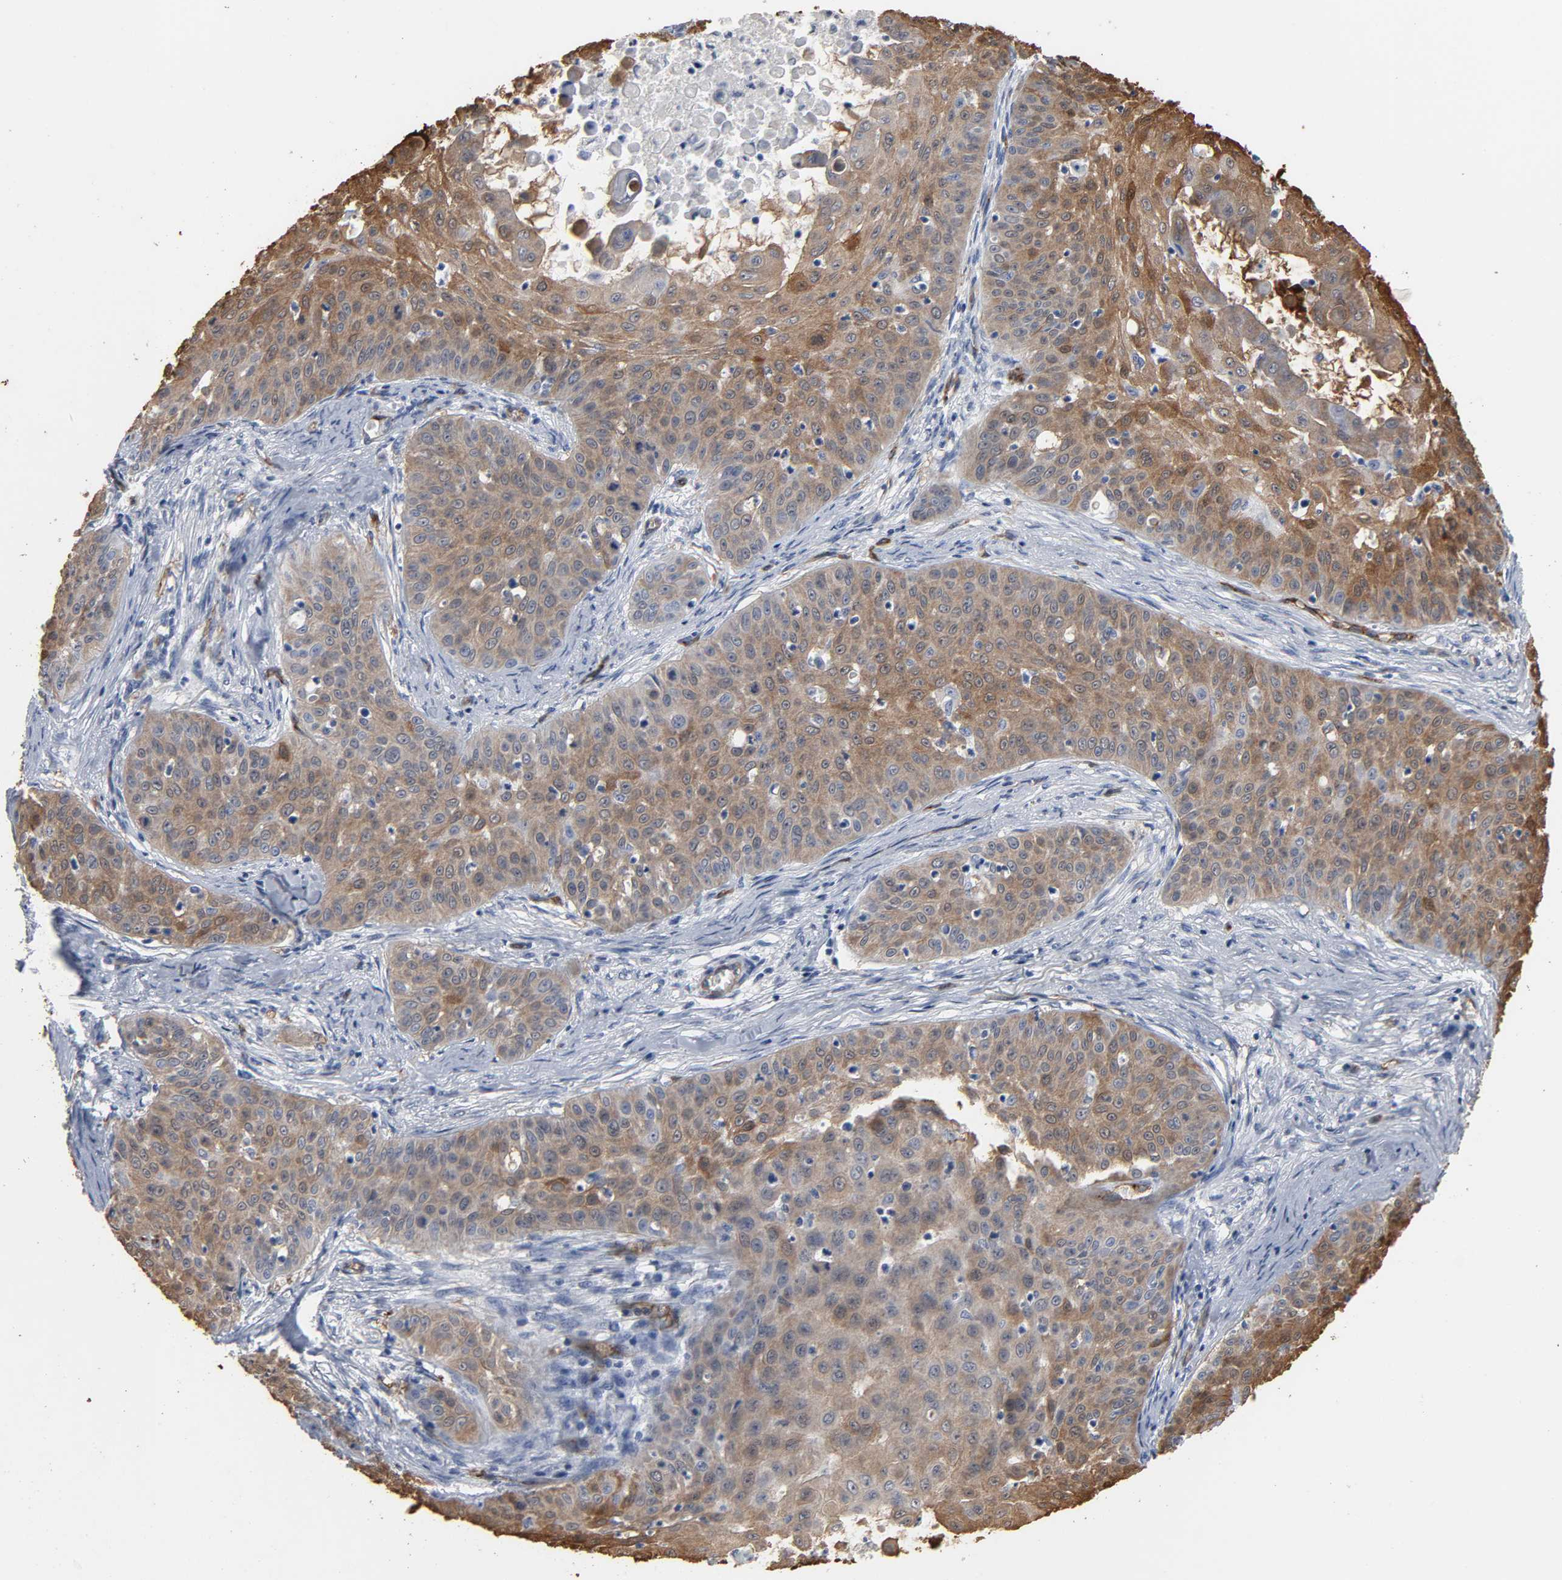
{"staining": {"intensity": "moderate", "quantity": ">75%", "location": "cytoplasmic/membranous"}, "tissue": "skin cancer", "cell_type": "Tumor cells", "image_type": "cancer", "snomed": [{"axis": "morphology", "description": "Squamous cell carcinoma, NOS"}, {"axis": "topography", "description": "Skin"}], "caption": "DAB immunohistochemical staining of skin cancer (squamous cell carcinoma) reveals moderate cytoplasmic/membranous protein expression in about >75% of tumor cells. (DAB IHC, brown staining for protein, blue staining for nuclei).", "gene": "KDR", "patient": {"sex": "male", "age": 82}}